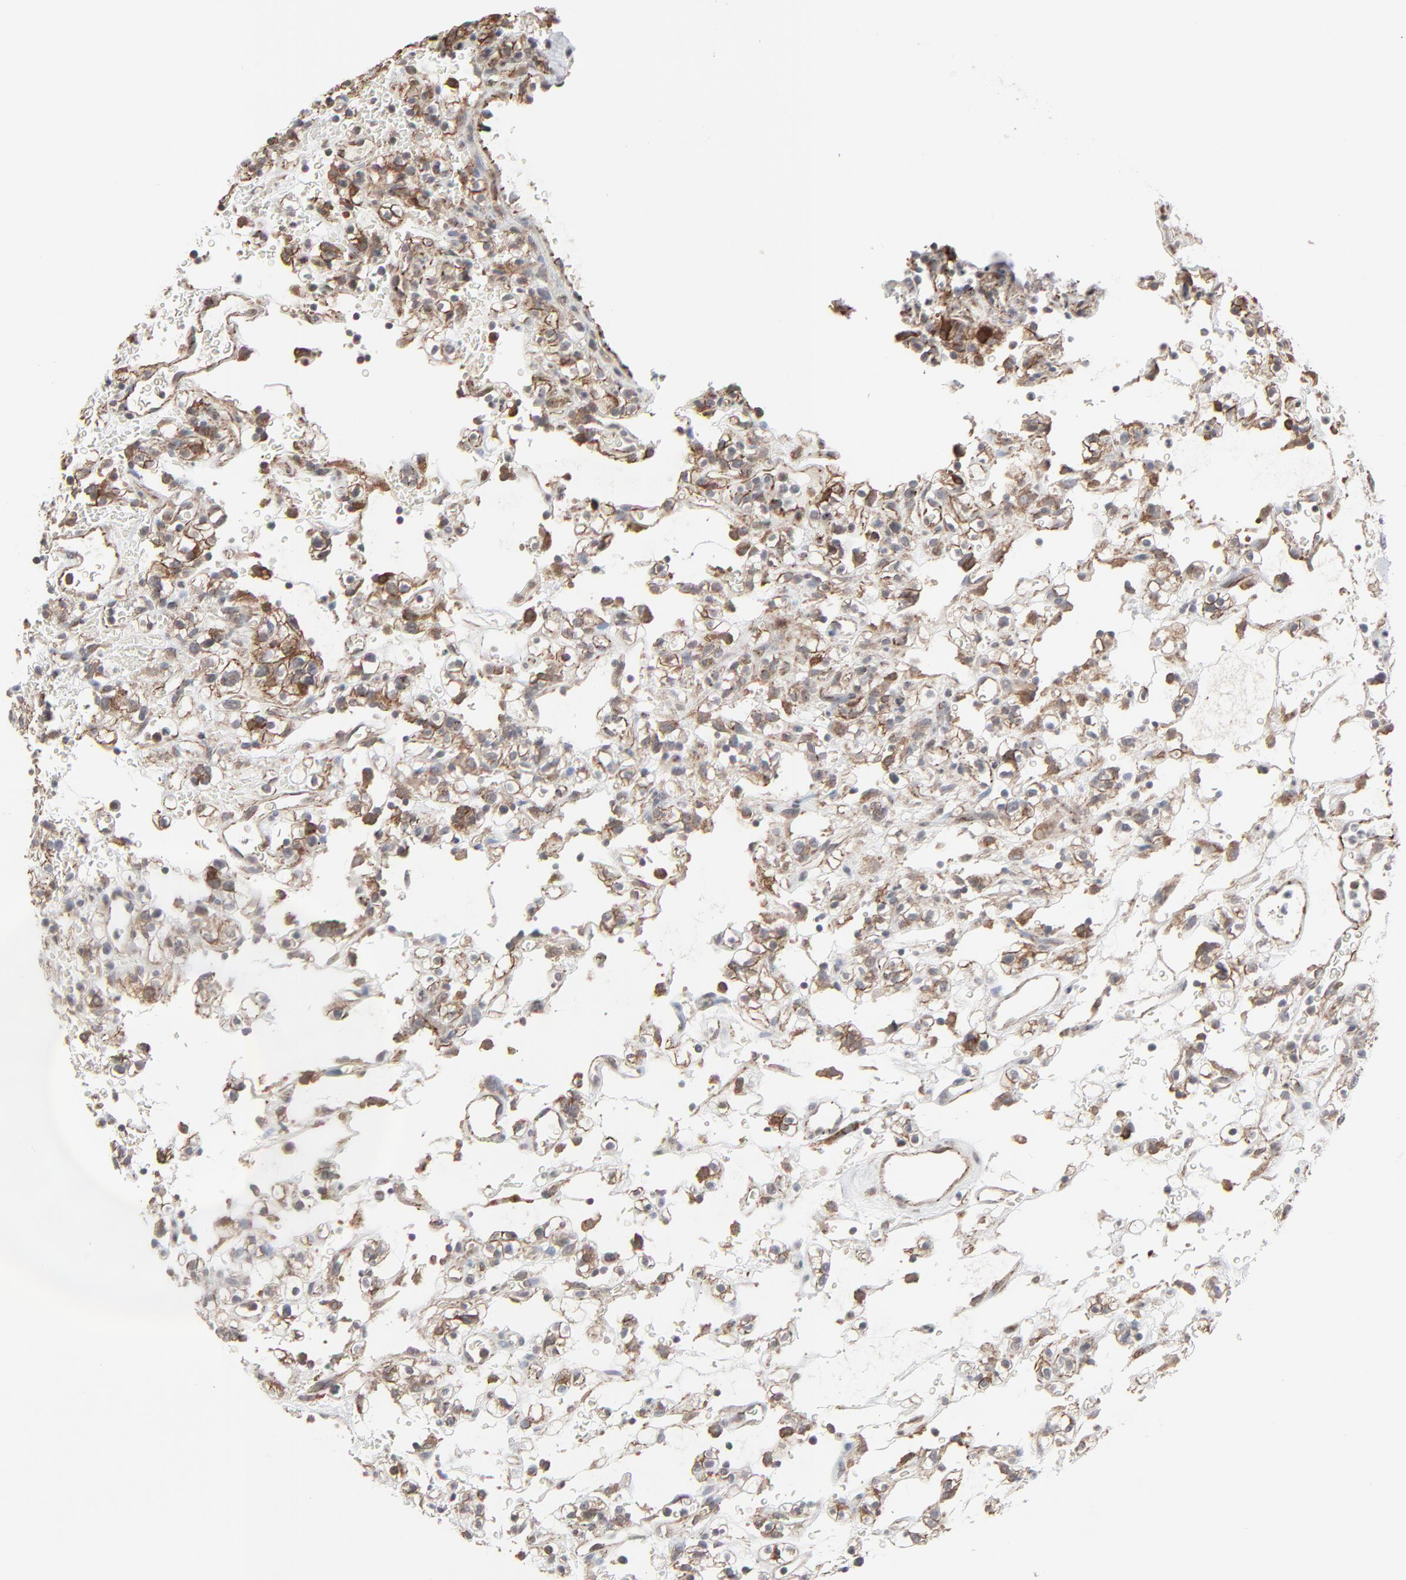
{"staining": {"intensity": "moderate", "quantity": ">75%", "location": "cytoplasmic/membranous"}, "tissue": "renal cancer", "cell_type": "Tumor cells", "image_type": "cancer", "snomed": [{"axis": "morphology", "description": "Normal tissue, NOS"}, {"axis": "morphology", "description": "Adenocarcinoma, NOS"}, {"axis": "topography", "description": "Kidney"}], "caption": "Immunohistochemistry (IHC) of adenocarcinoma (renal) shows medium levels of moderate cytoplasmic/membranous expression in approximately >75% of tumor cells. (Brightfield microscopy of DAB IHC at high magnification).", "gene": "CTNND1", "patient": {"sex": "female", "age": 72}}